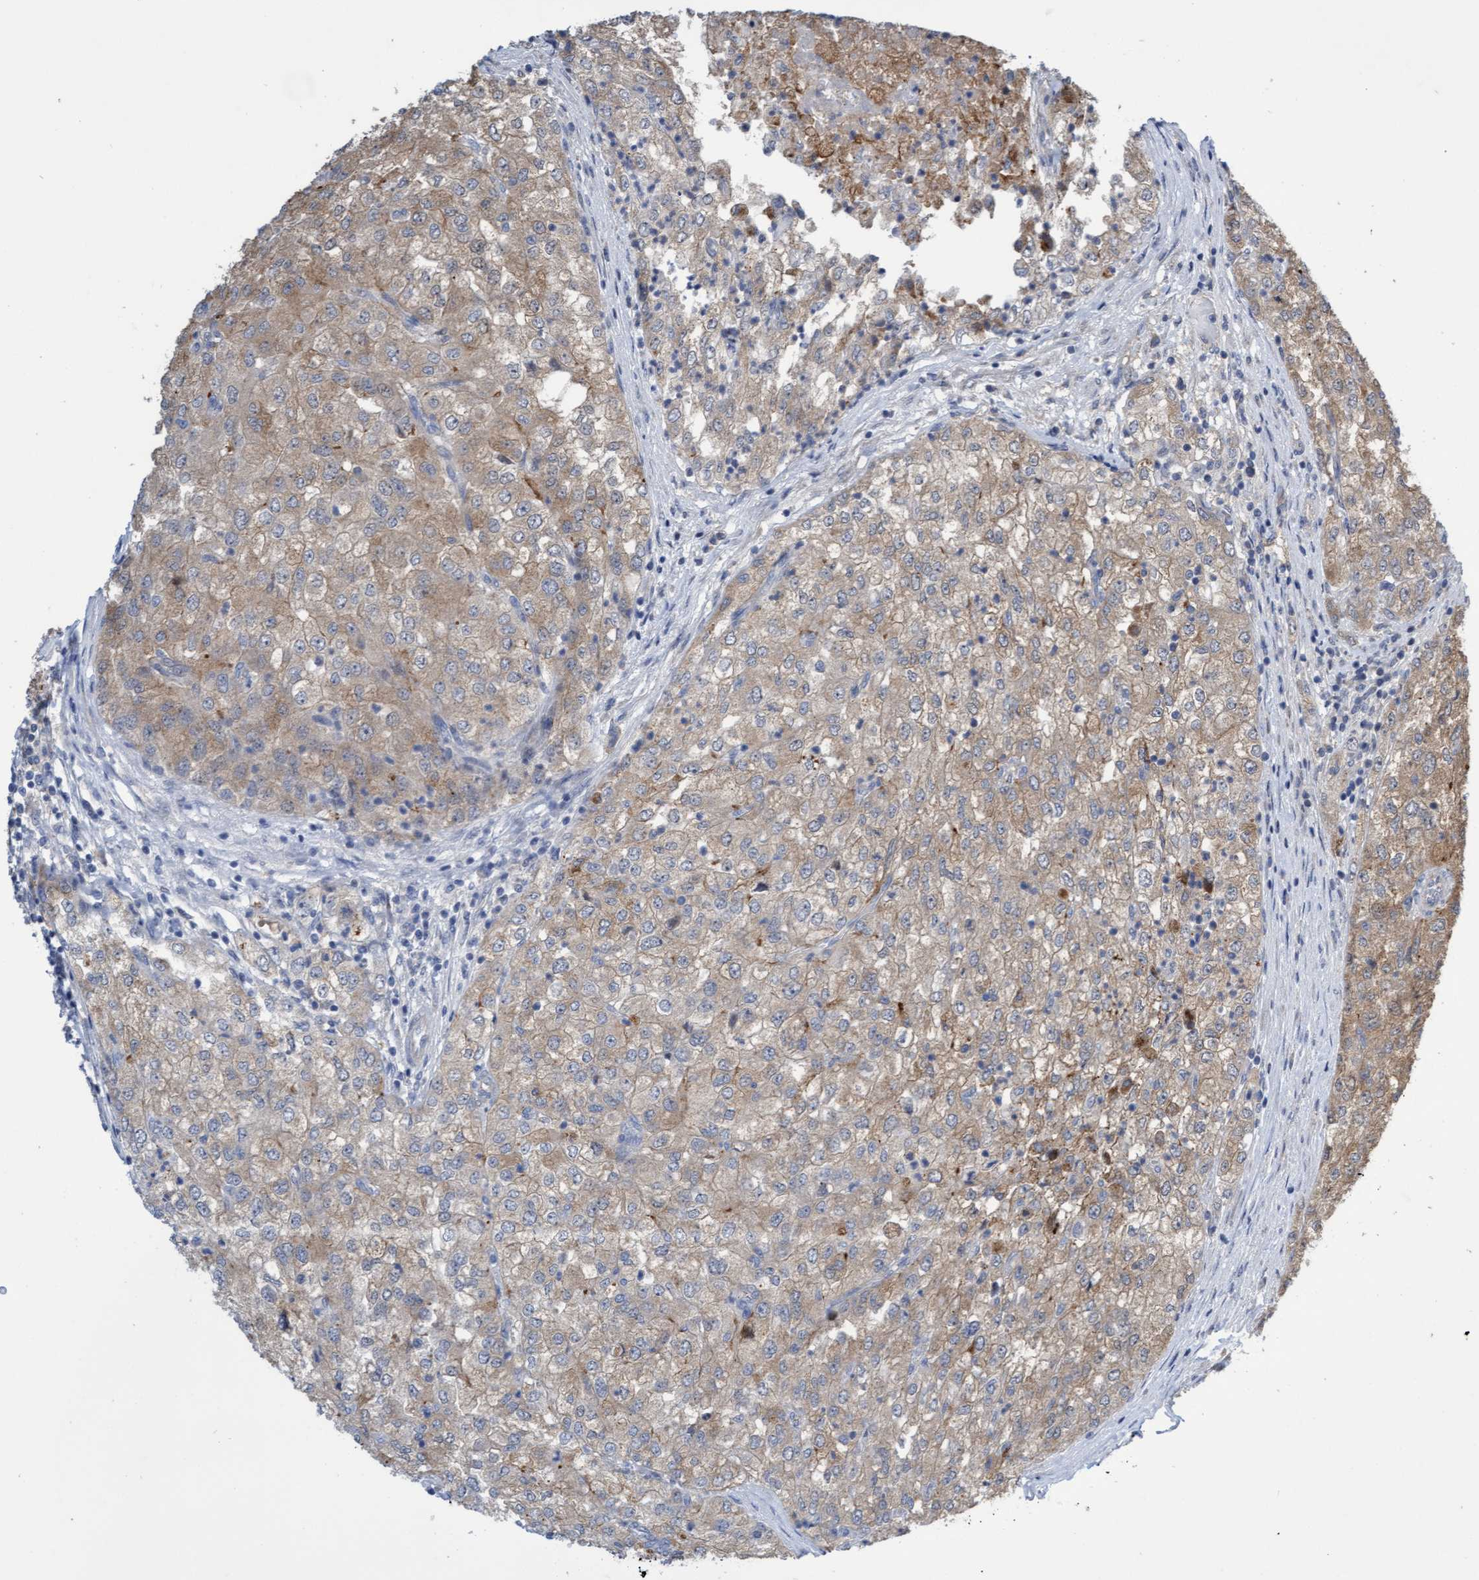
{"staining": {"intensity": "weak", "quantity": ">75%", "location": "cytoplasmic/membranous"}, "tissue": "renal cancer", "cell_type": "Tumor cells", "image_type": "cancer", "snomed": [{"axis": "morphology", "description": "Adenocarcinoma, NOS"}, {"axis": "topography", "description": "Kidney"}], "caption": "IHC of human renal cancer (adenocarcinoma) shows low levels of weak cytoplasmic/membranous expression in approximately >75% of tumor cells. (DAB (3,3'-diaminobenzidine) IHC, brown staining for protein, blue staining for nuclei).", "gene": "ITFG1", "patient": {"sex": "female", "age": 54}}